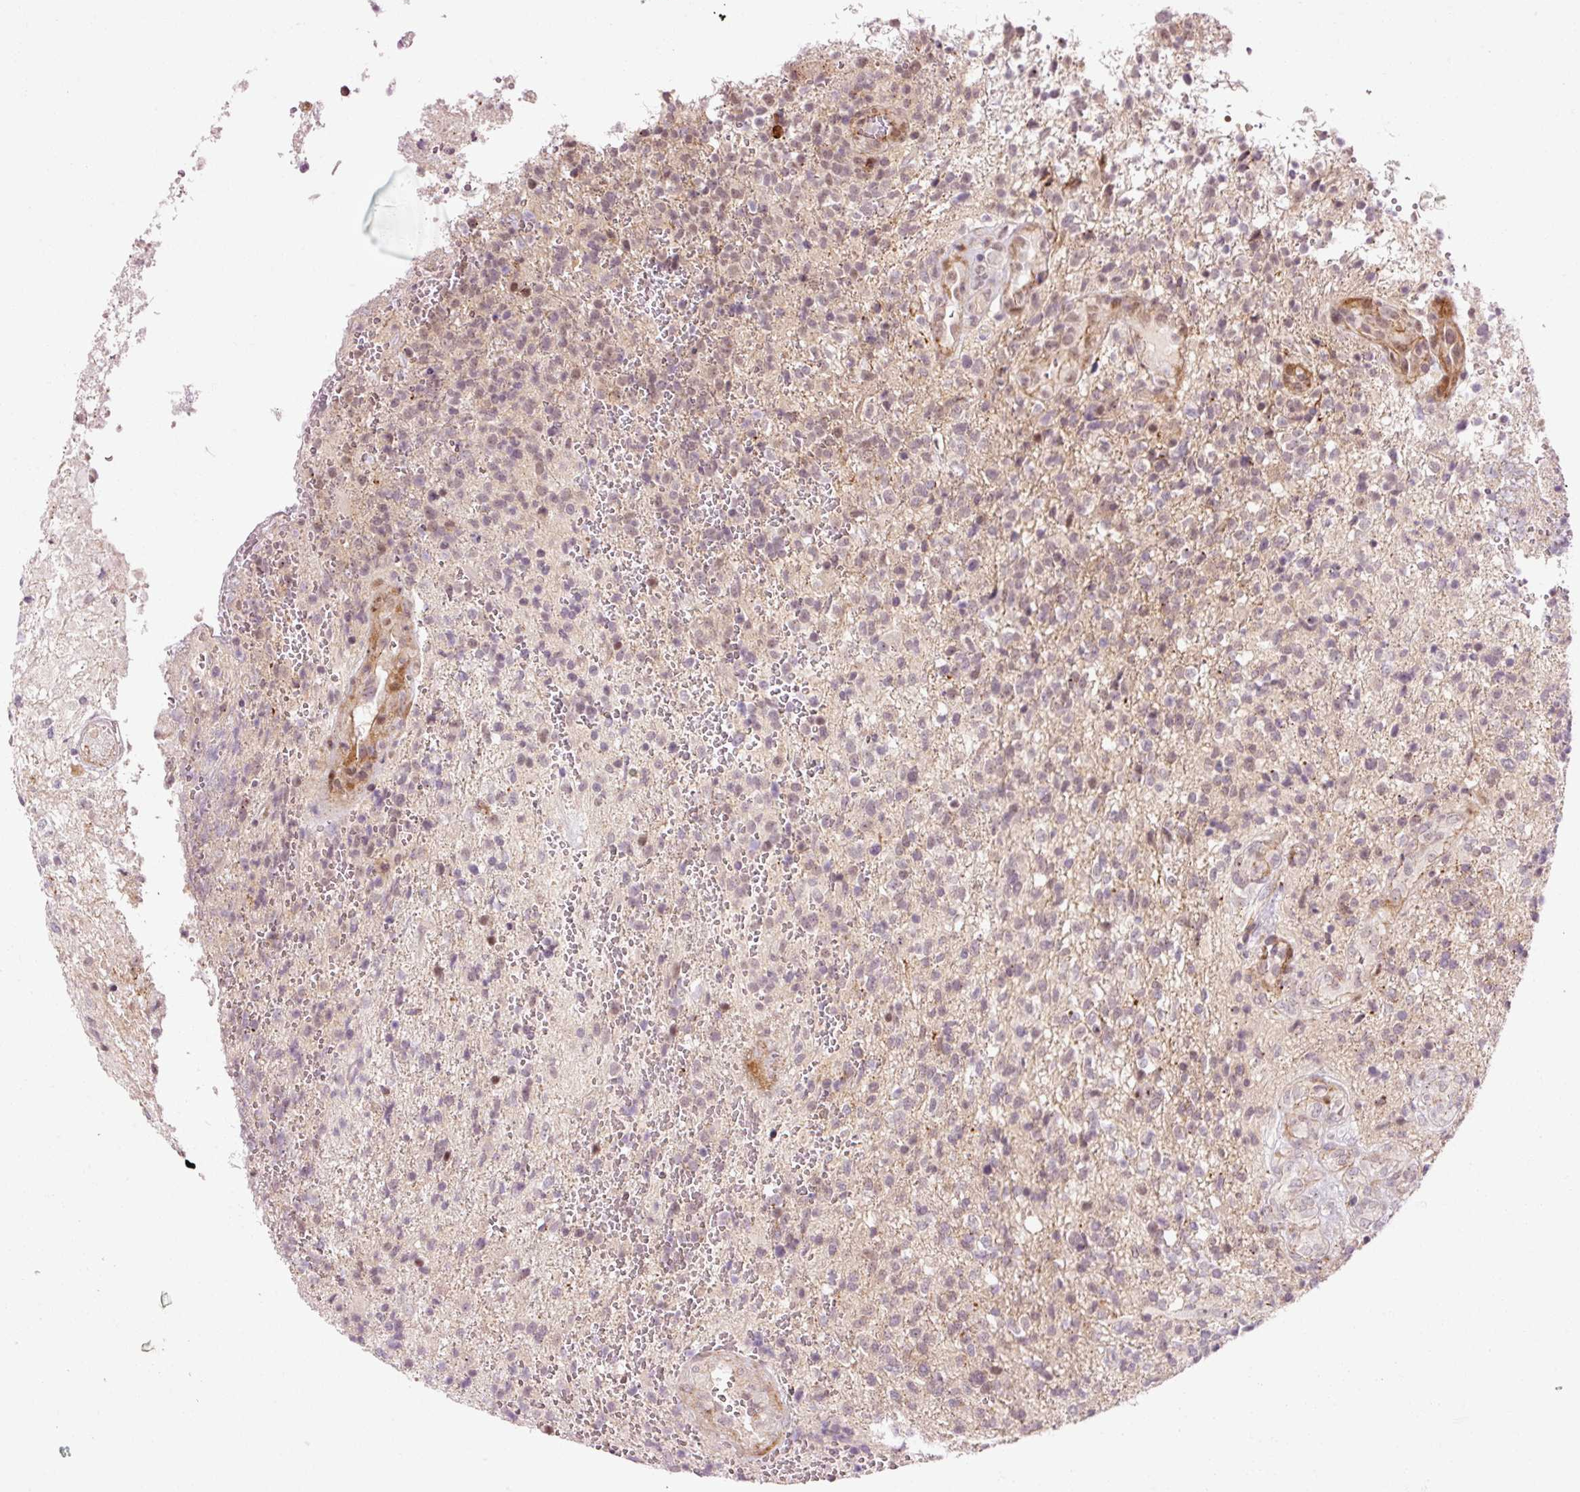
{"staining": {"intensity": "negative", "quantity": "none", "location": "none"}, "tissue": "glioma", "cell_type": "Tumor cells", "image_type": "cancer", "snomed": [{"axis": "morphology", "description": "Glioma, malignant, High grade"}, {"axis": "topography", "description": "Brain"}], "caption": "The image reveals no staining of tumor cells in glioma.", "gene": "ANKRD20A1", "patient": {"sex": "male", "age": 56}}